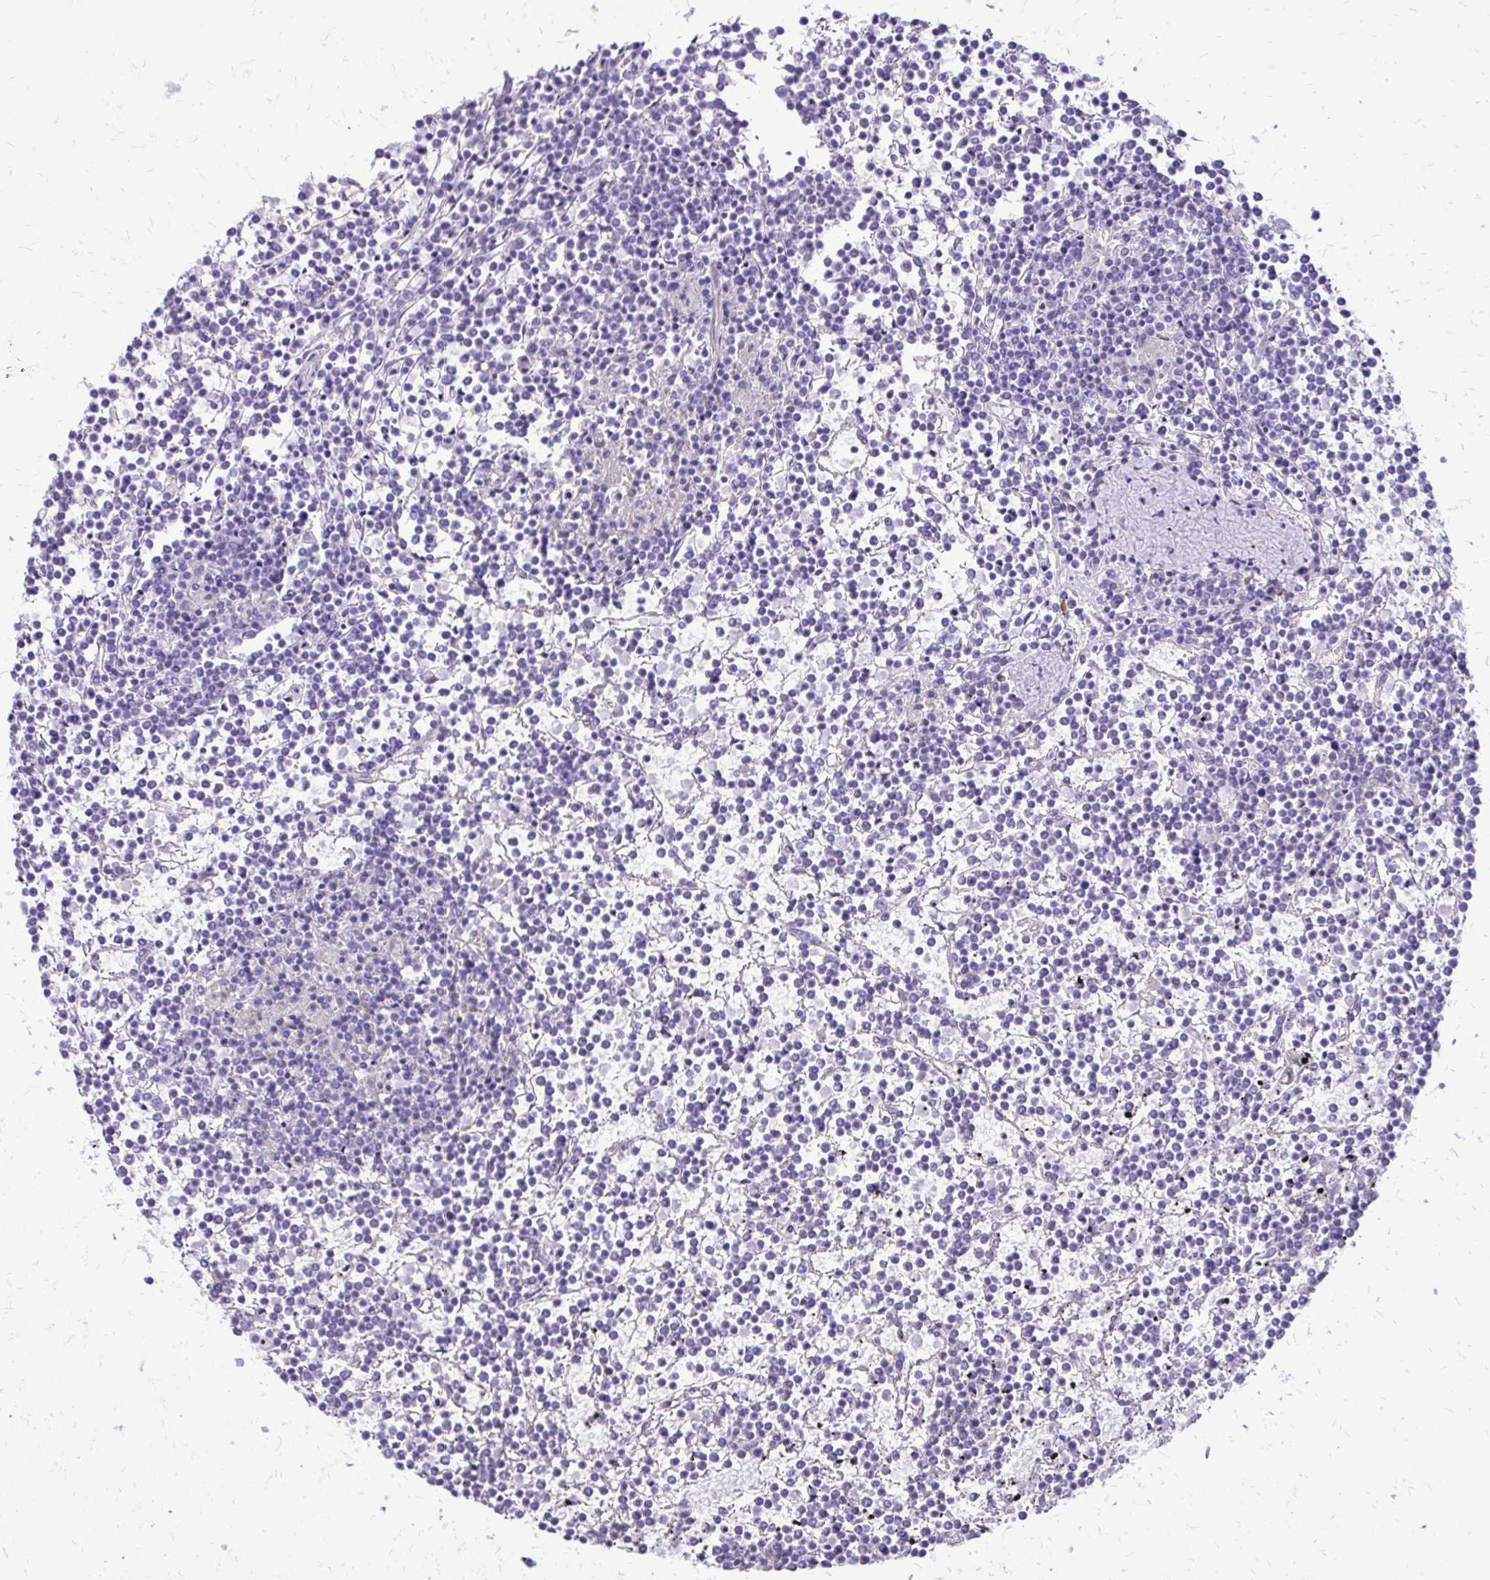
{"staining": {"intensity": "negative", "quantity": "none", "location": "none"}, "tissue": "lymphoma", "cell_type": "Tumor cells", "image_type": "cancer", "snomed": [{"axis": "morphology", "description": "Malignant lymphoma, non-Hodgkin's type, Low grade"}, {"axis": "topography", "description": "Spleen"}], "caption": "The micrograph reveals no significant positivity in tumor cells of lymphoma. The staining was performed using DAB to visualize the protein expression in brown, while the nuclei were stained in blue with hematoxylin (Magnification: 20x).", "gene": "SIGLEC11", "patient": {"sex": "female", "age": 19}}